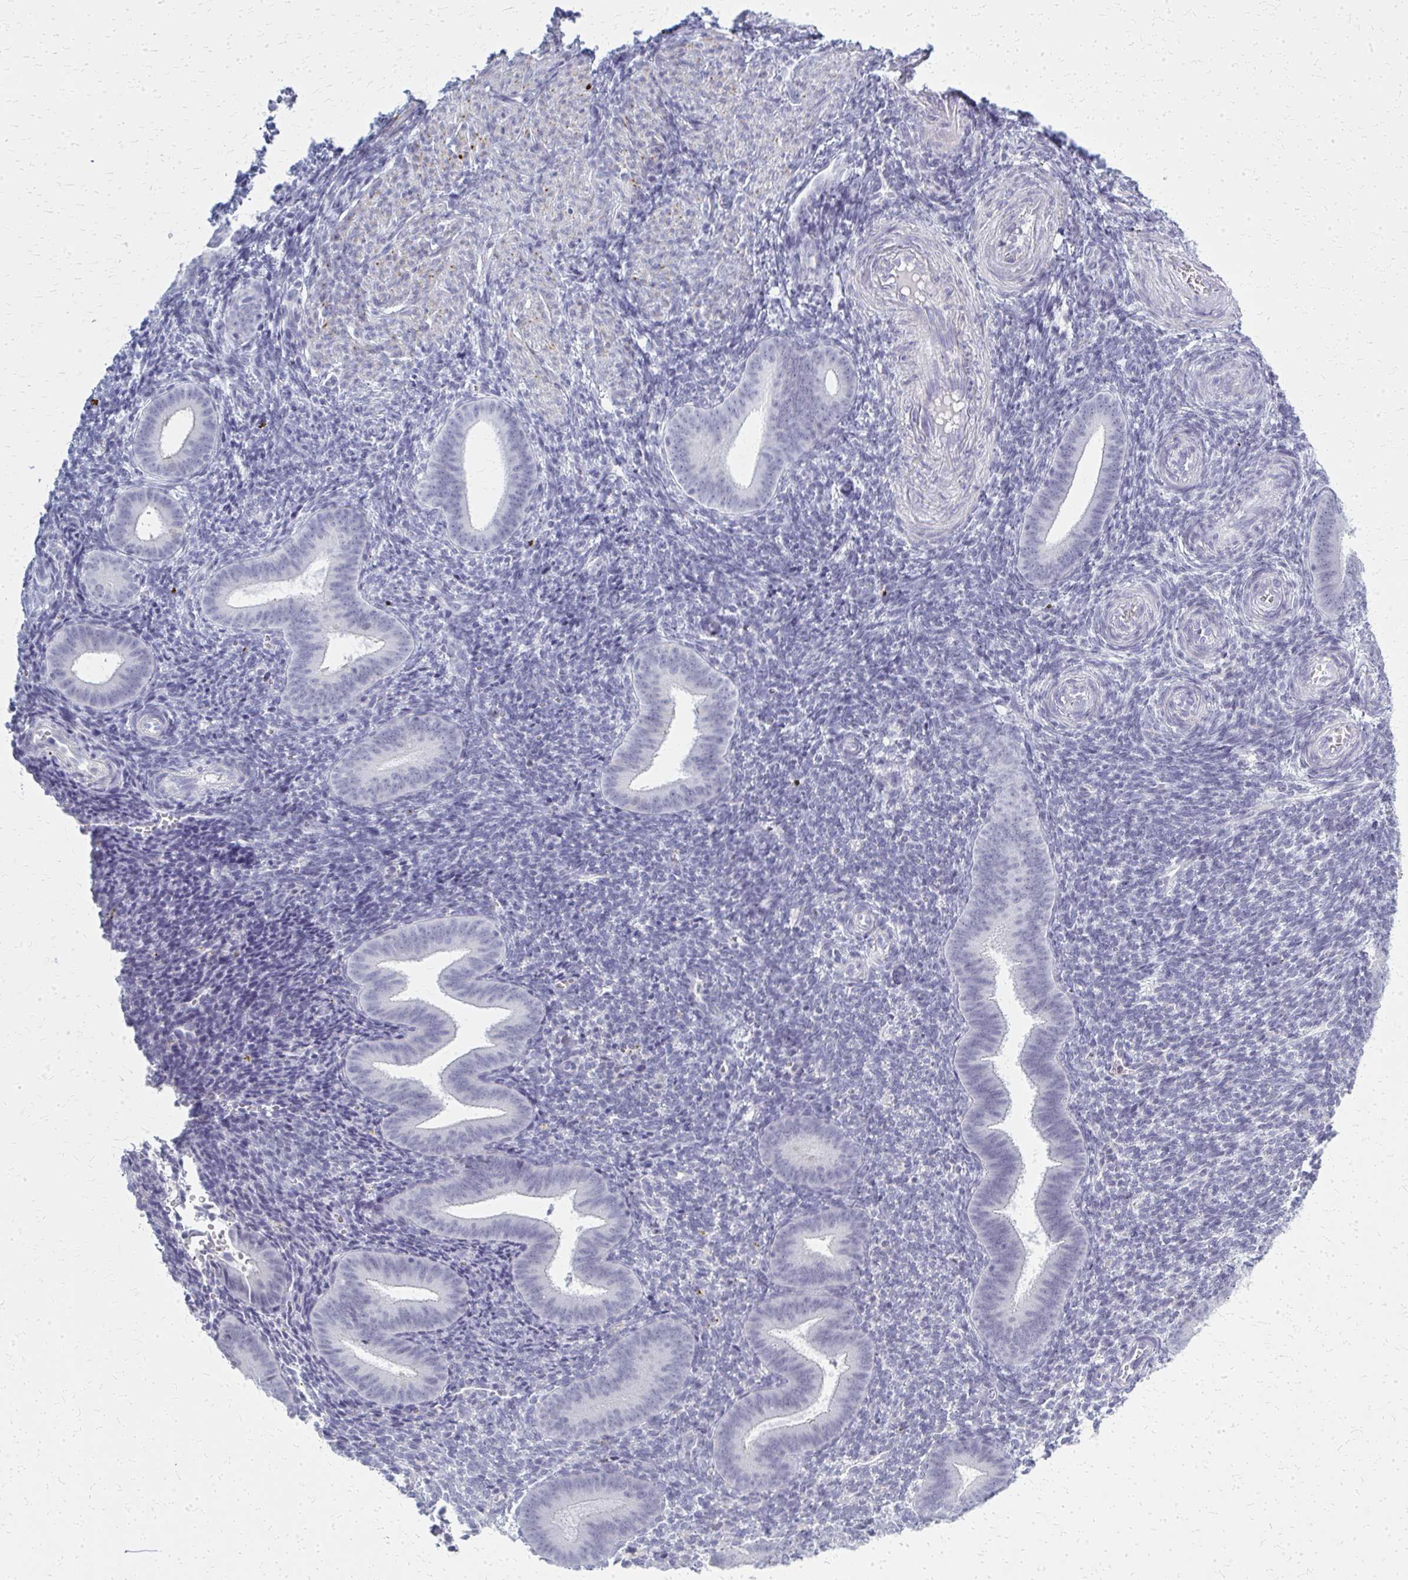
{"staining": {"intensity": "negative", "quantity": "none", "location": "none"}, "tissue": "endometrium", "cell_type": "Cells in endometrial stroma", "image_type": "normal", "snomed": [{"axis": "morphology", "description": "Normal tissue, NOS"}, {"axis": "topography", "description": "Endometrium"}], "caption": "The histopathology image reveals no significant expression in cells in endometrial stroma of endometrium.", "gene": "CASQ2", "patient": {"sex": "female", "age": 25}}